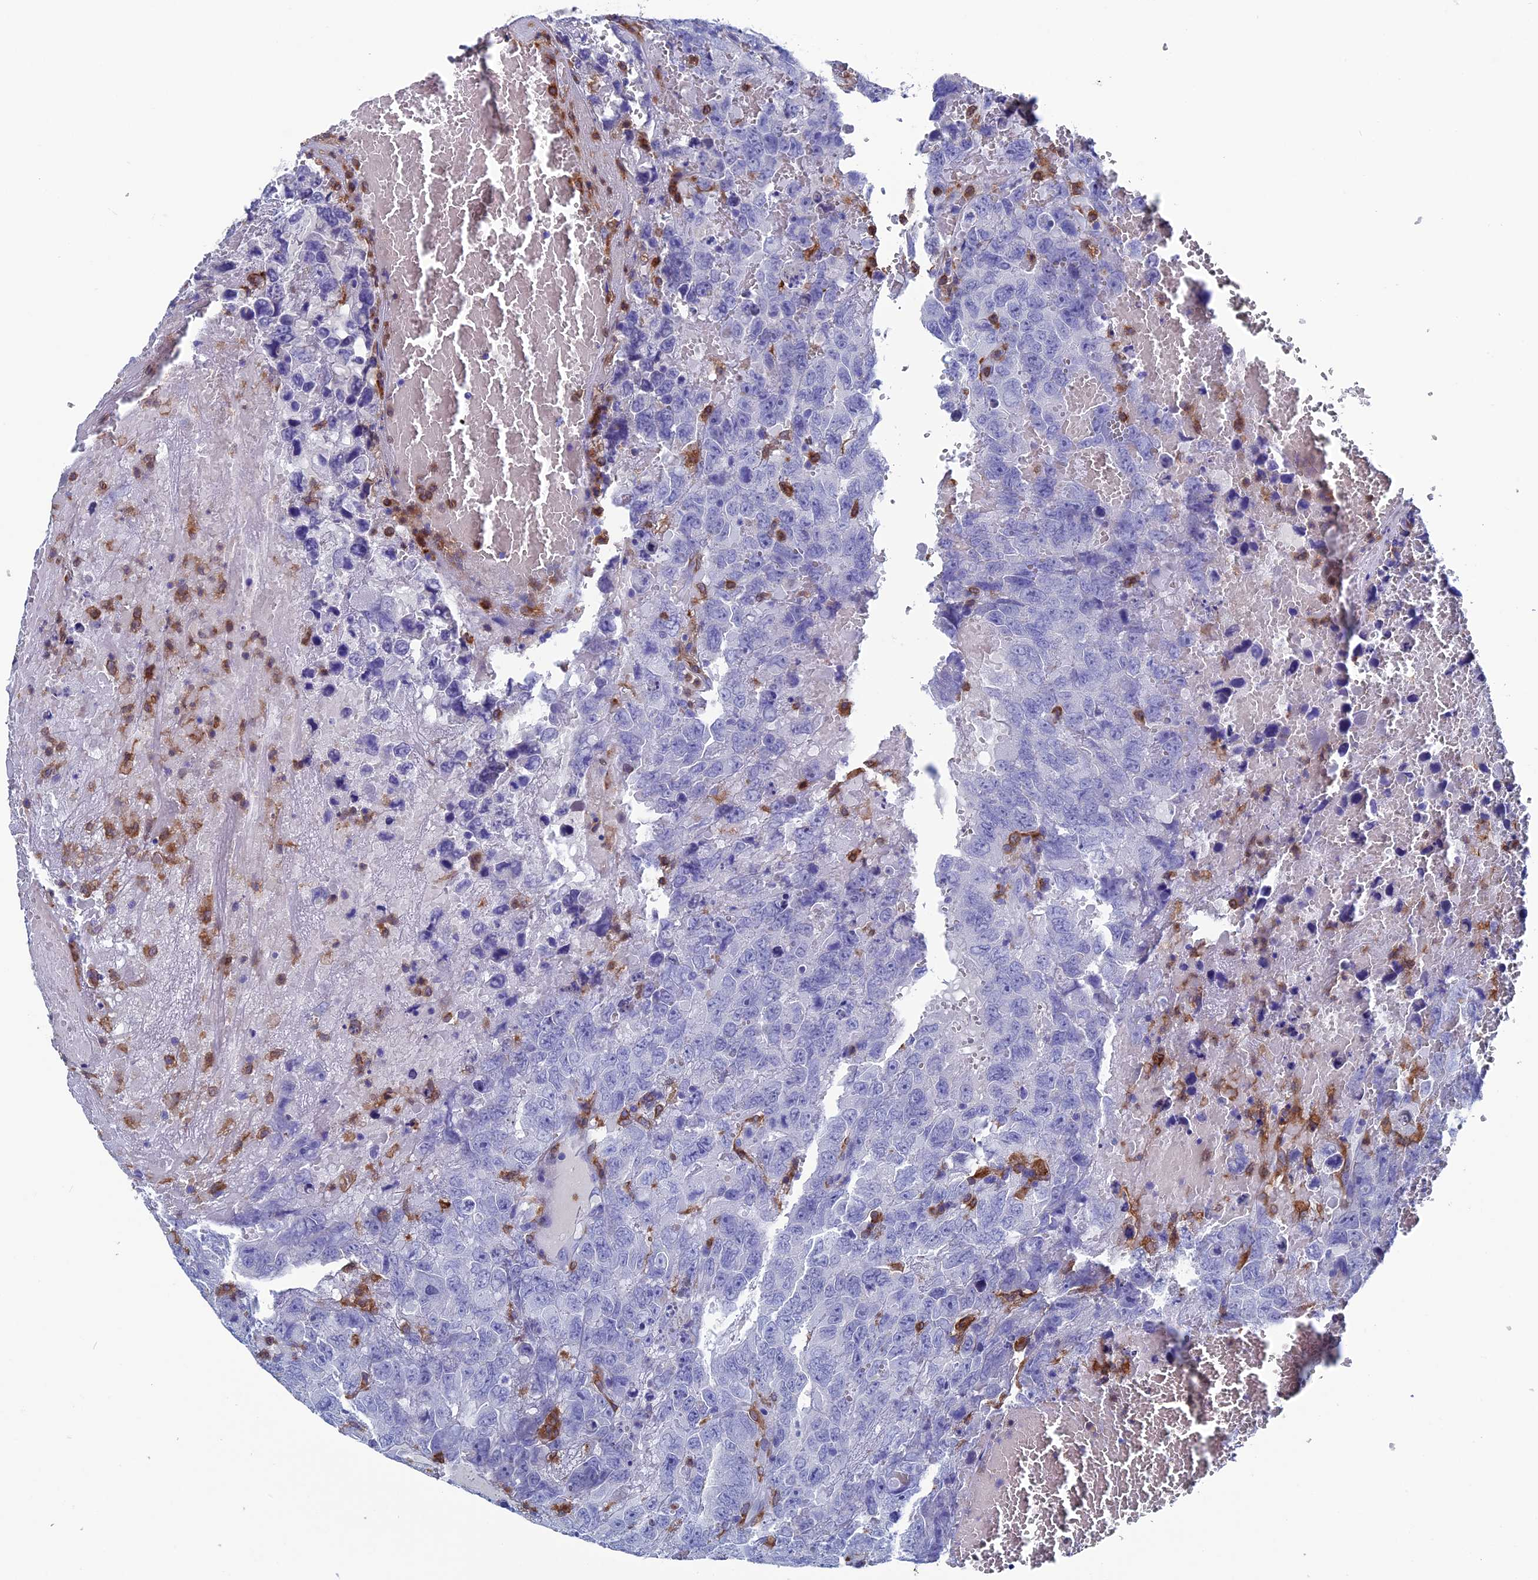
{"staining": {"intensity": "negative", "quantity": "none", "location": "none"}, "tissue": "testis cancer", "cell_type": "Tumor cells", "image_type": "cancer", "snomed": [{"axis": "morphology", "description": "Carcinoma, Embryonal, NOS"}, {"axis": "topography", "description": "Testis"}], "caption": "High magnification brightfield microscopy of testis cancer (embryonal carcinoma) stained with DAB (3,3'-diaminobenzidine) (brown) and counterstained with hematoxylin (blue): tumor cells show no significant positivity.", "gene": "TYROBP", "patient": {"sex": "male", "age": 45}}